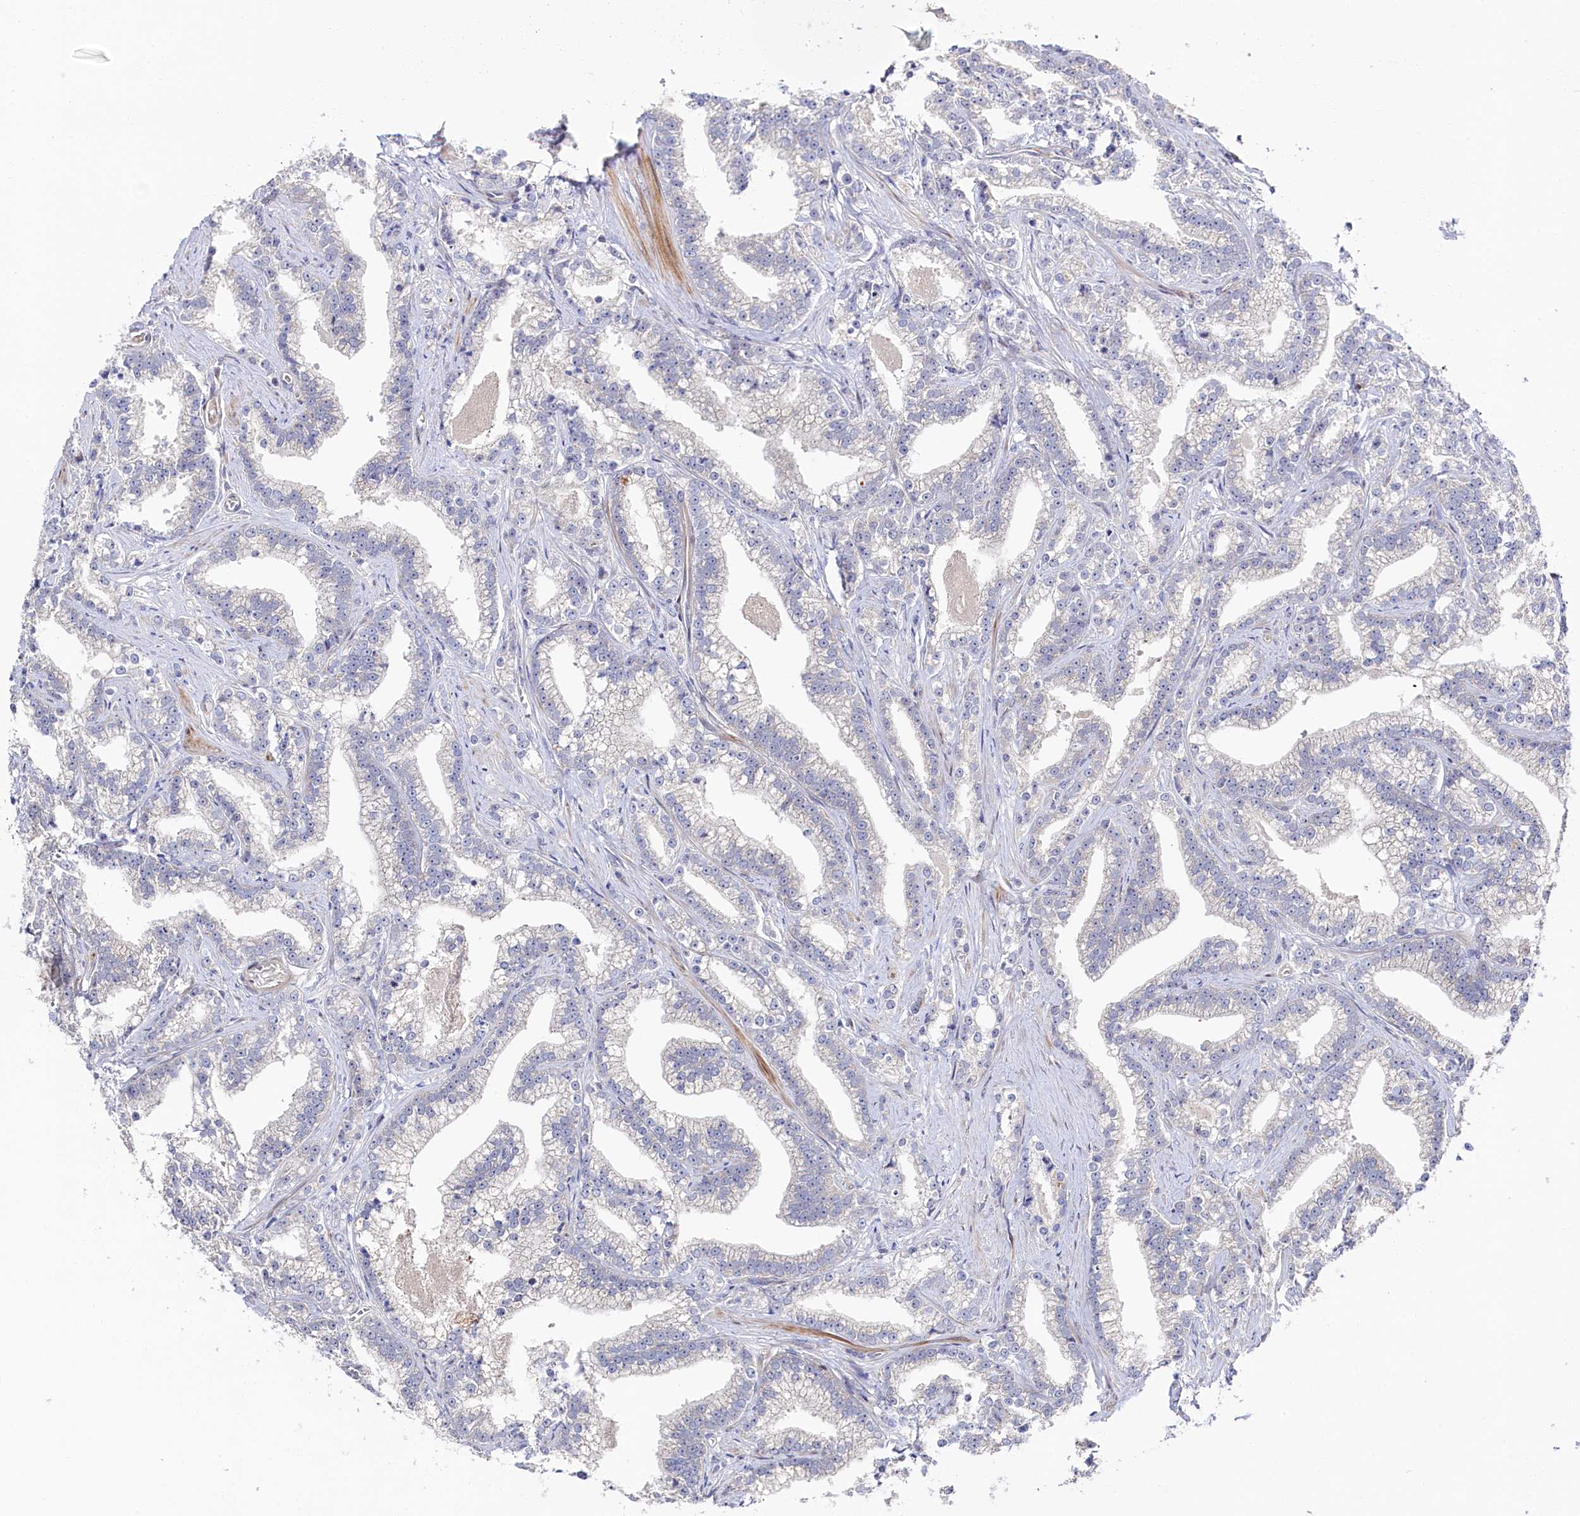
{"staining": {"intensity": "negative", "quantity": "none", "location": "none"}, "tissue": "prostate cancer", "cell_type": "Tumor cells", "image_type": "cancer", "snomed": [{"axis": "morphology", "description": "Adenocarcinoma, High grade"}, {"axis": "topography", "description": "Prostate and seminal vesicle, NOS"}], "caption": "Tumor cells show no significant positivity in prostate cancer (adenocarcinoma (high-grade)).", "gene": "PIK3C3", "patient": {"sex": "male", "age": 67}}